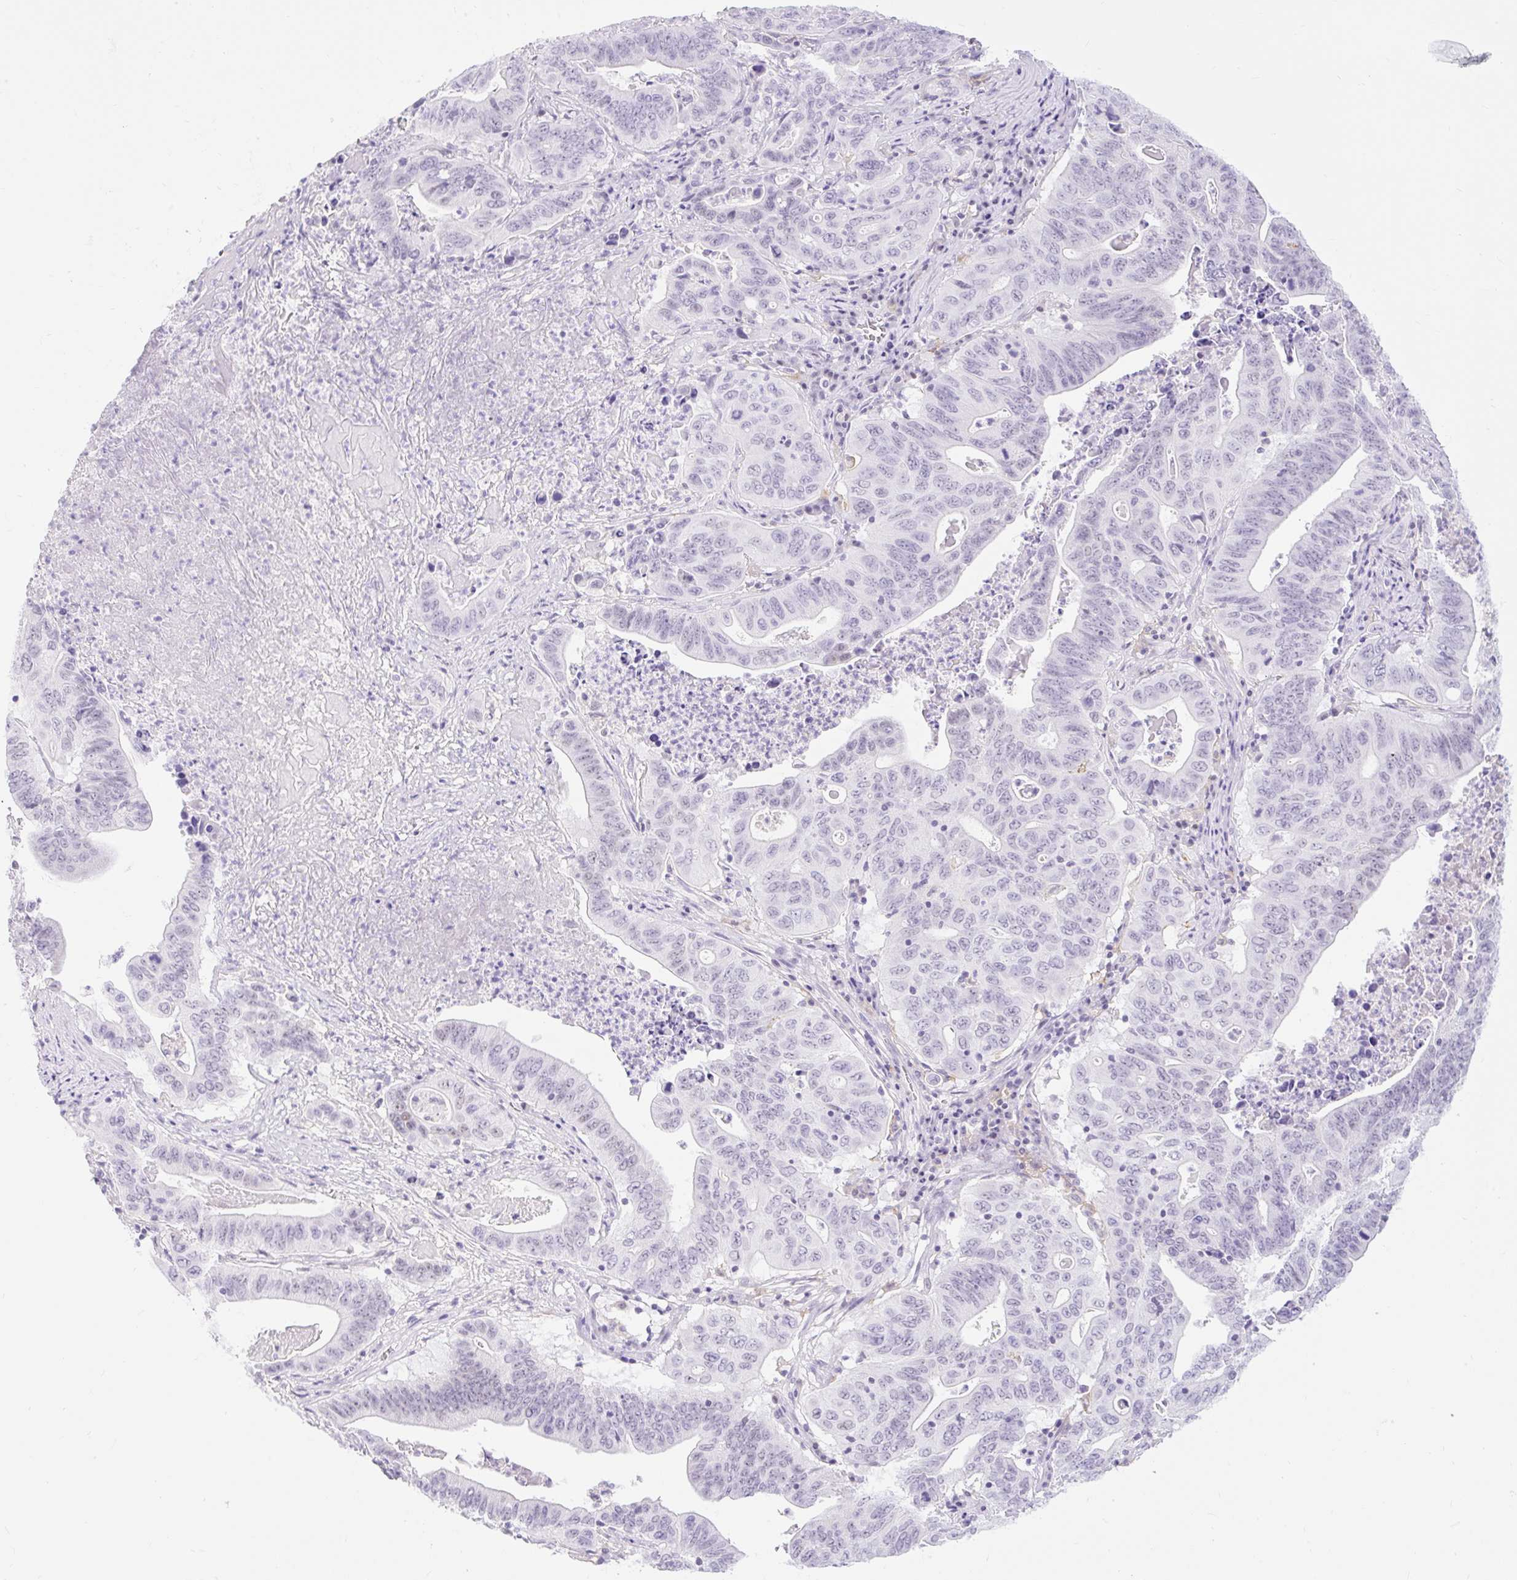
{"staining": {"intensity": "negative", "quantity": "none", "location": "none"}, "tissue": "lung cancer", "cell_type": "Tumor cells", "image_type": "cancer", "snomed": [{"axis": "morphology", "description": "Adenocarcinoma, NOS"}, {"axis": "topography", "description": "Lung"}], "caption": "High power microscopy image of an IHC photomicrograph of lung cancer (adenocarcinoma), revealing no significant staining in tumor cells.", "gene": "SIGLEC1", "patient": {"sex": "female", "age": 60}}